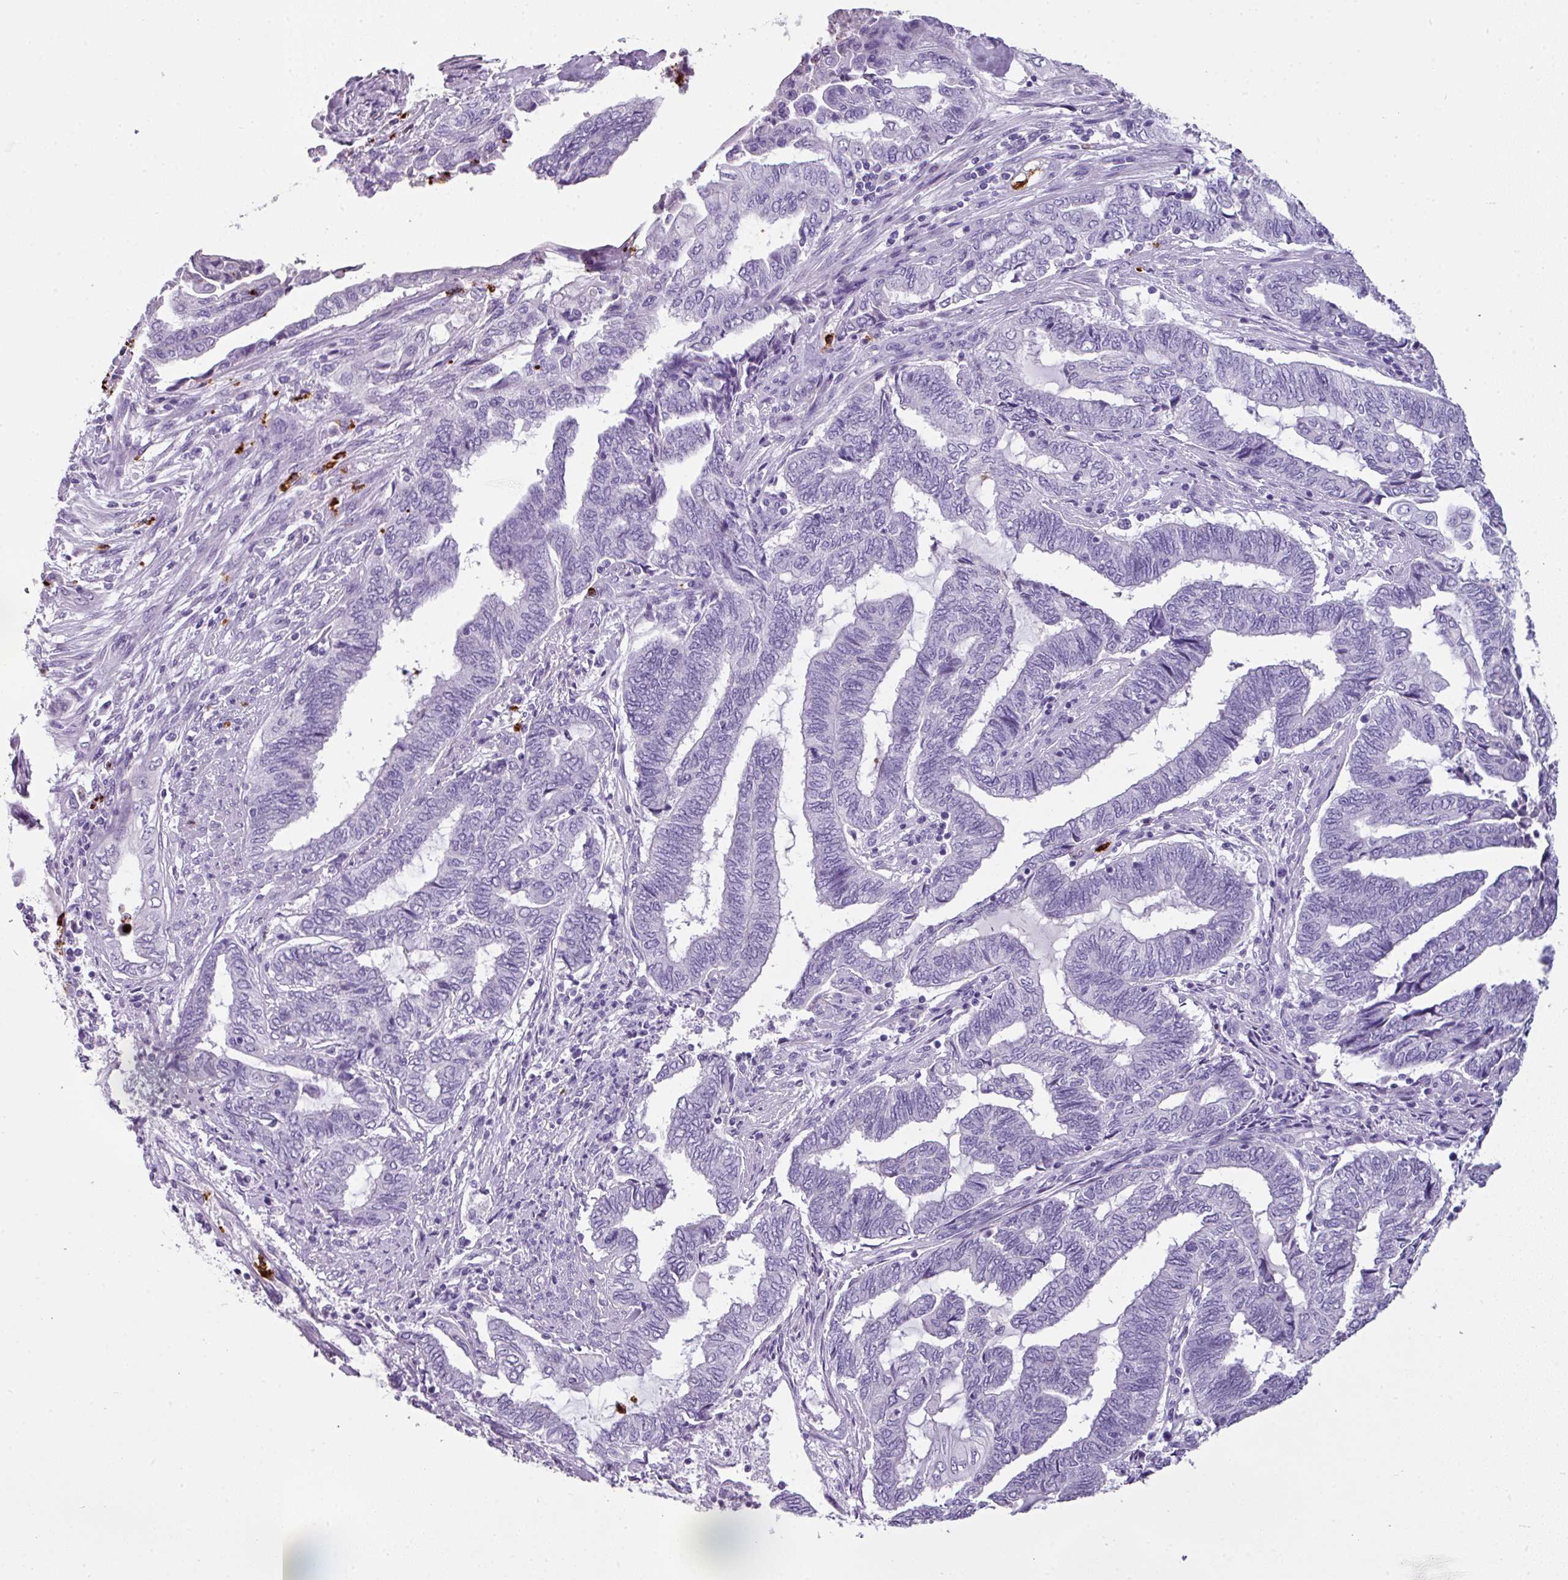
{"staining": {"intensity": "negative", "quantity": "none", "location": "none"}, "tissue": "endometrial cancer", "cell_type": "Tumor cells", "image_type": "cancer", "snomed": [{"axis": "morphology", "description": "Adenocarcinoma, NOS"}, {"axis": "topography", "description": "Uterus"}, {"axis": "topography", "description": "Endometrium"}], "caption": "Protein analysis of endometrial cancer exhibits no significant expression in tumor cells.", "gene": "CTSG", "patient": {"sex": "female", "age": 70}}